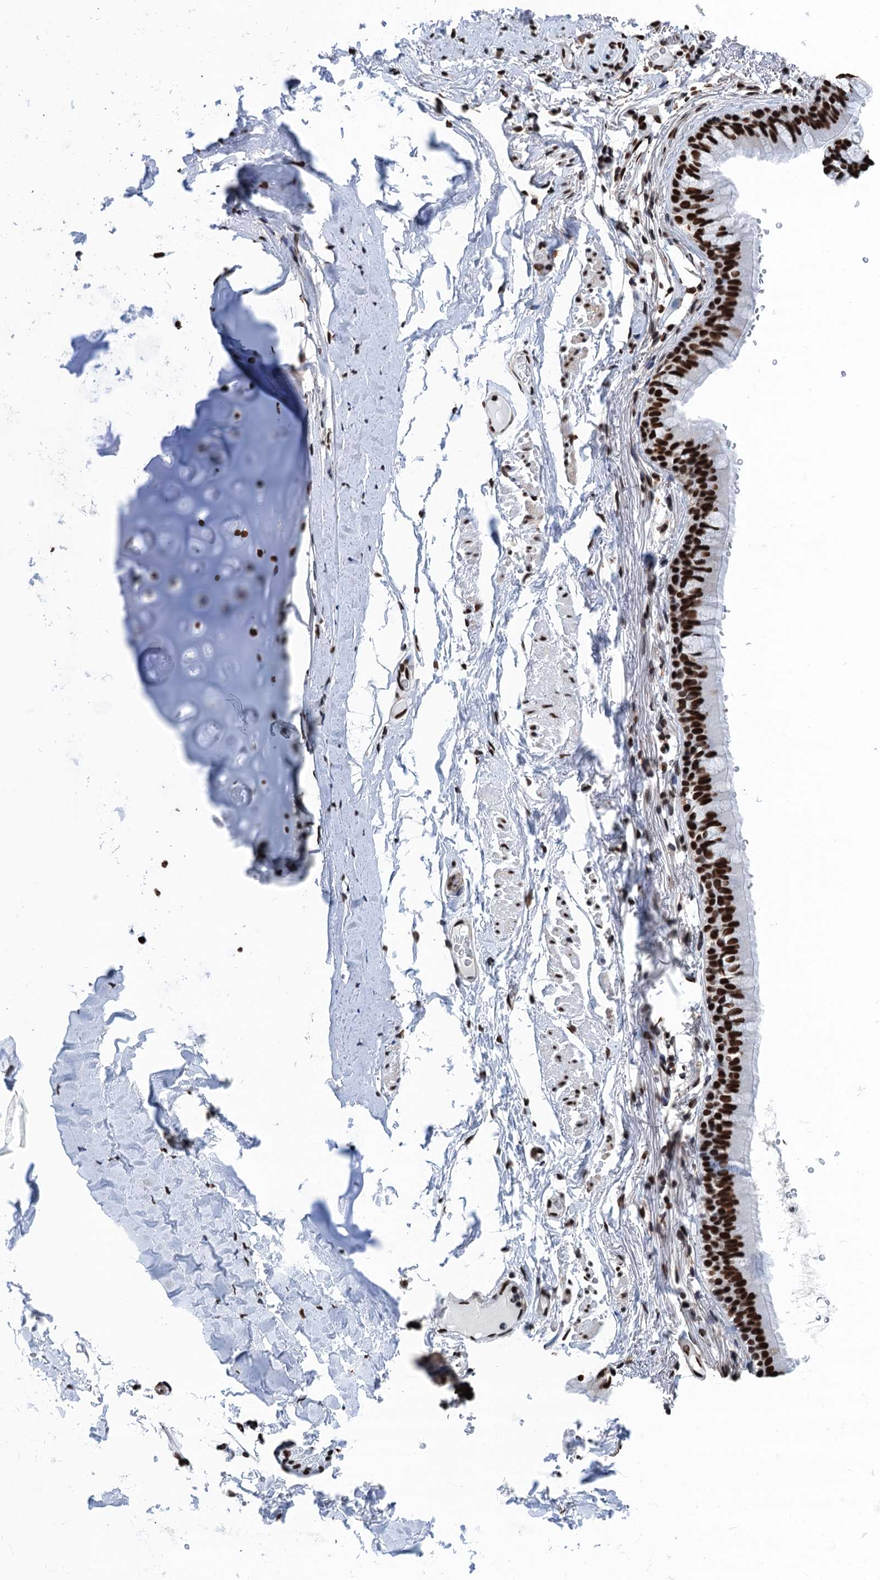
{"staining": {"intensity": "strong", "quantity": ">75%", "location": "nuclear"}, "tissue": "adipose tissue", "cell_type": "Adipocytes", "image_type": "normal", "snomed": [{"axis": "morphology", "description": "Normal tissue, NOS"}, {"axis": "topography", "description": "Lymph node"}, {"axis": "topography", "description": "Bronchus"}], "caption": "Protein analysis of benign adipose tissue displays strong nuclear positivity in about >75% of adipocytes. (brown staining indicates protein expression, while blue staining denotes nuclei).", "gene": "UBA2", "patient": {"sex": "male", "age": 63}}